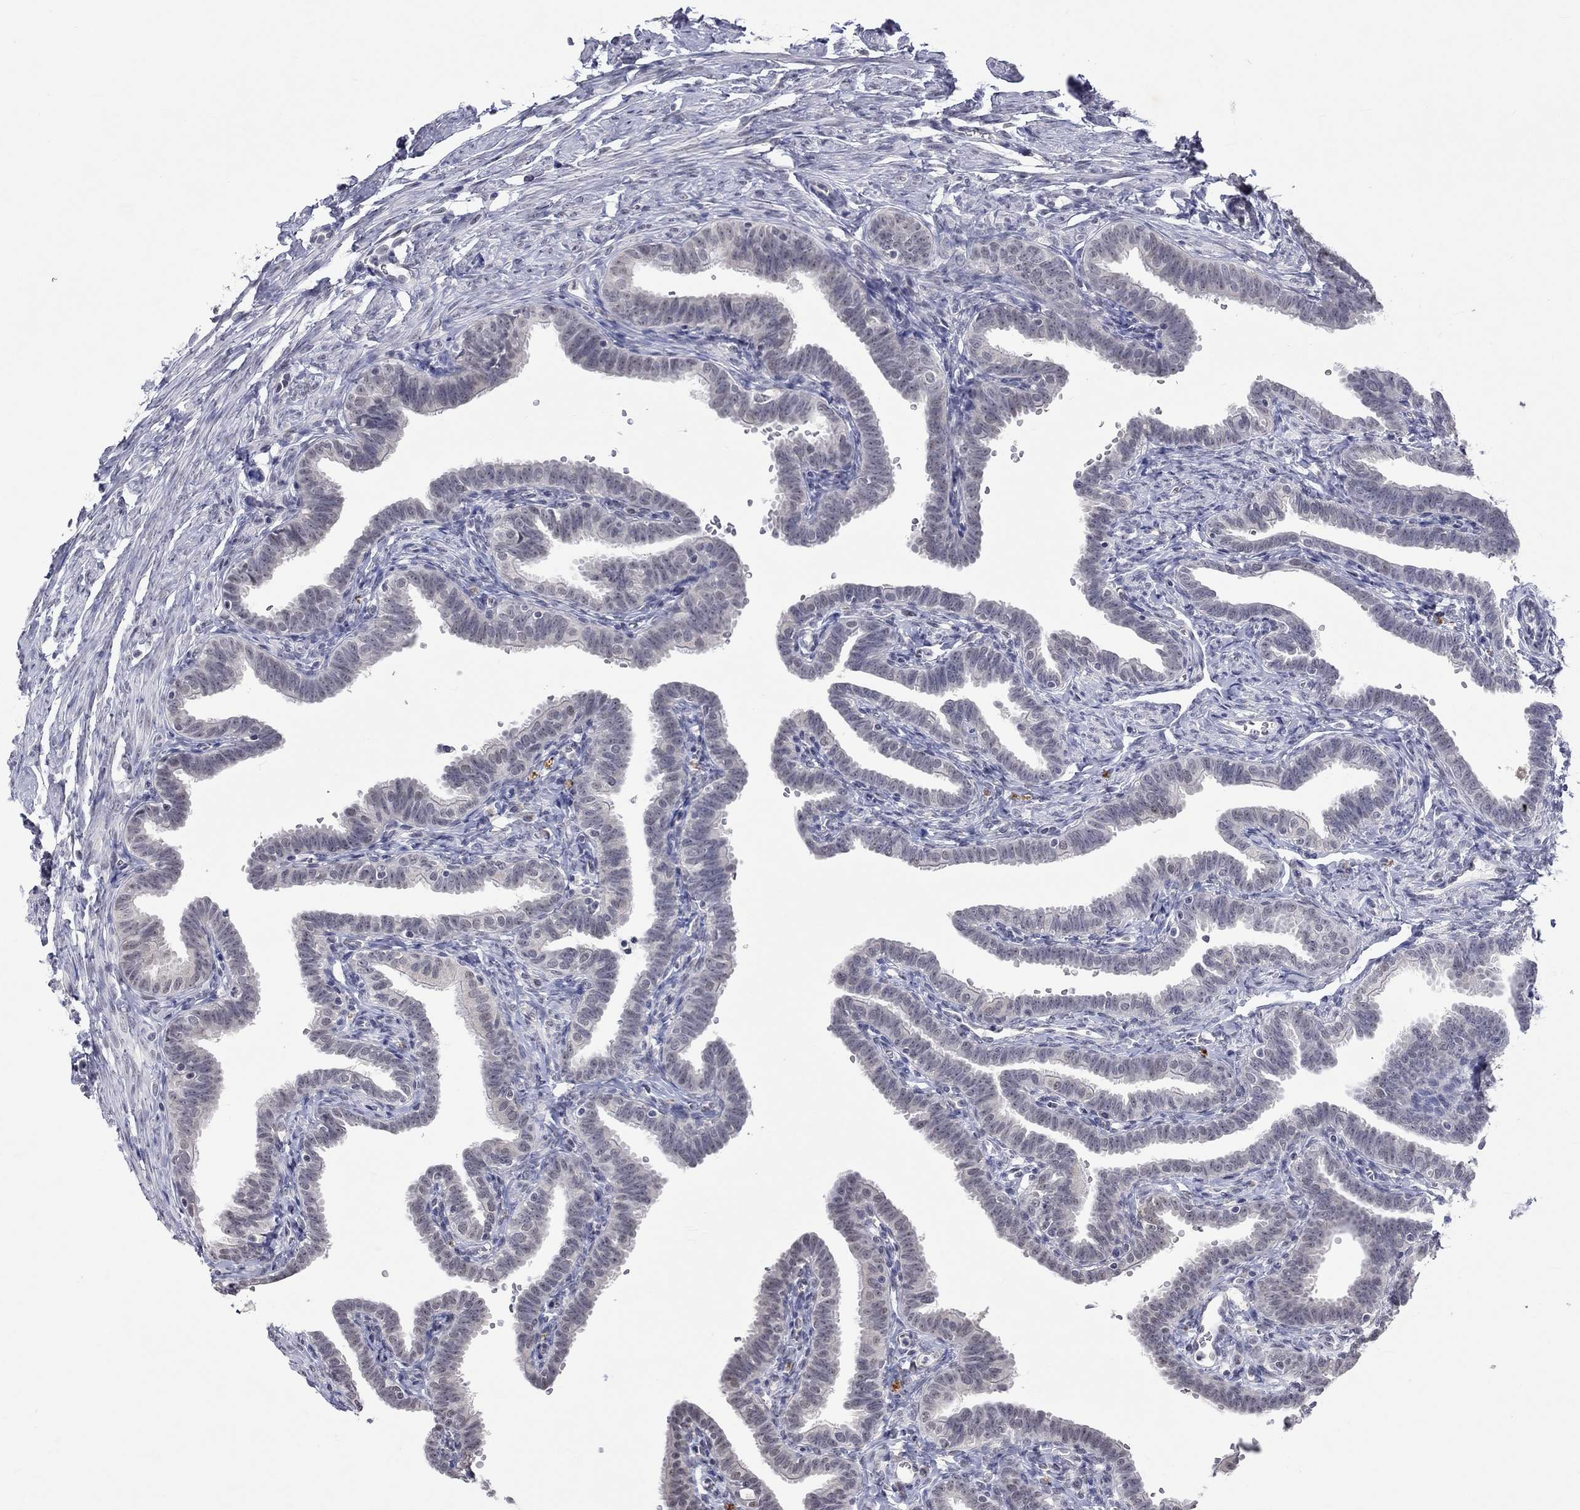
{"staining": {"intensity": "negative", "quantity": "none", "location": "none"}, "tissue": "fallopian tube", "cell_type": "Glandular cells", "image_type": "normal", "snomed": [{"axis": "morphology", "description": "Normal tissue, NOS"}, {"axis": "topography", "description": "Fallopian tube"}, {"axis": "topography", "description": "Ovary"}], "caption": "The histopathology image reveals no significant expression in glandular cells of fallopian tube.", "gene": "TMEM143", "patient": {"sex": "female", "age": 57}}